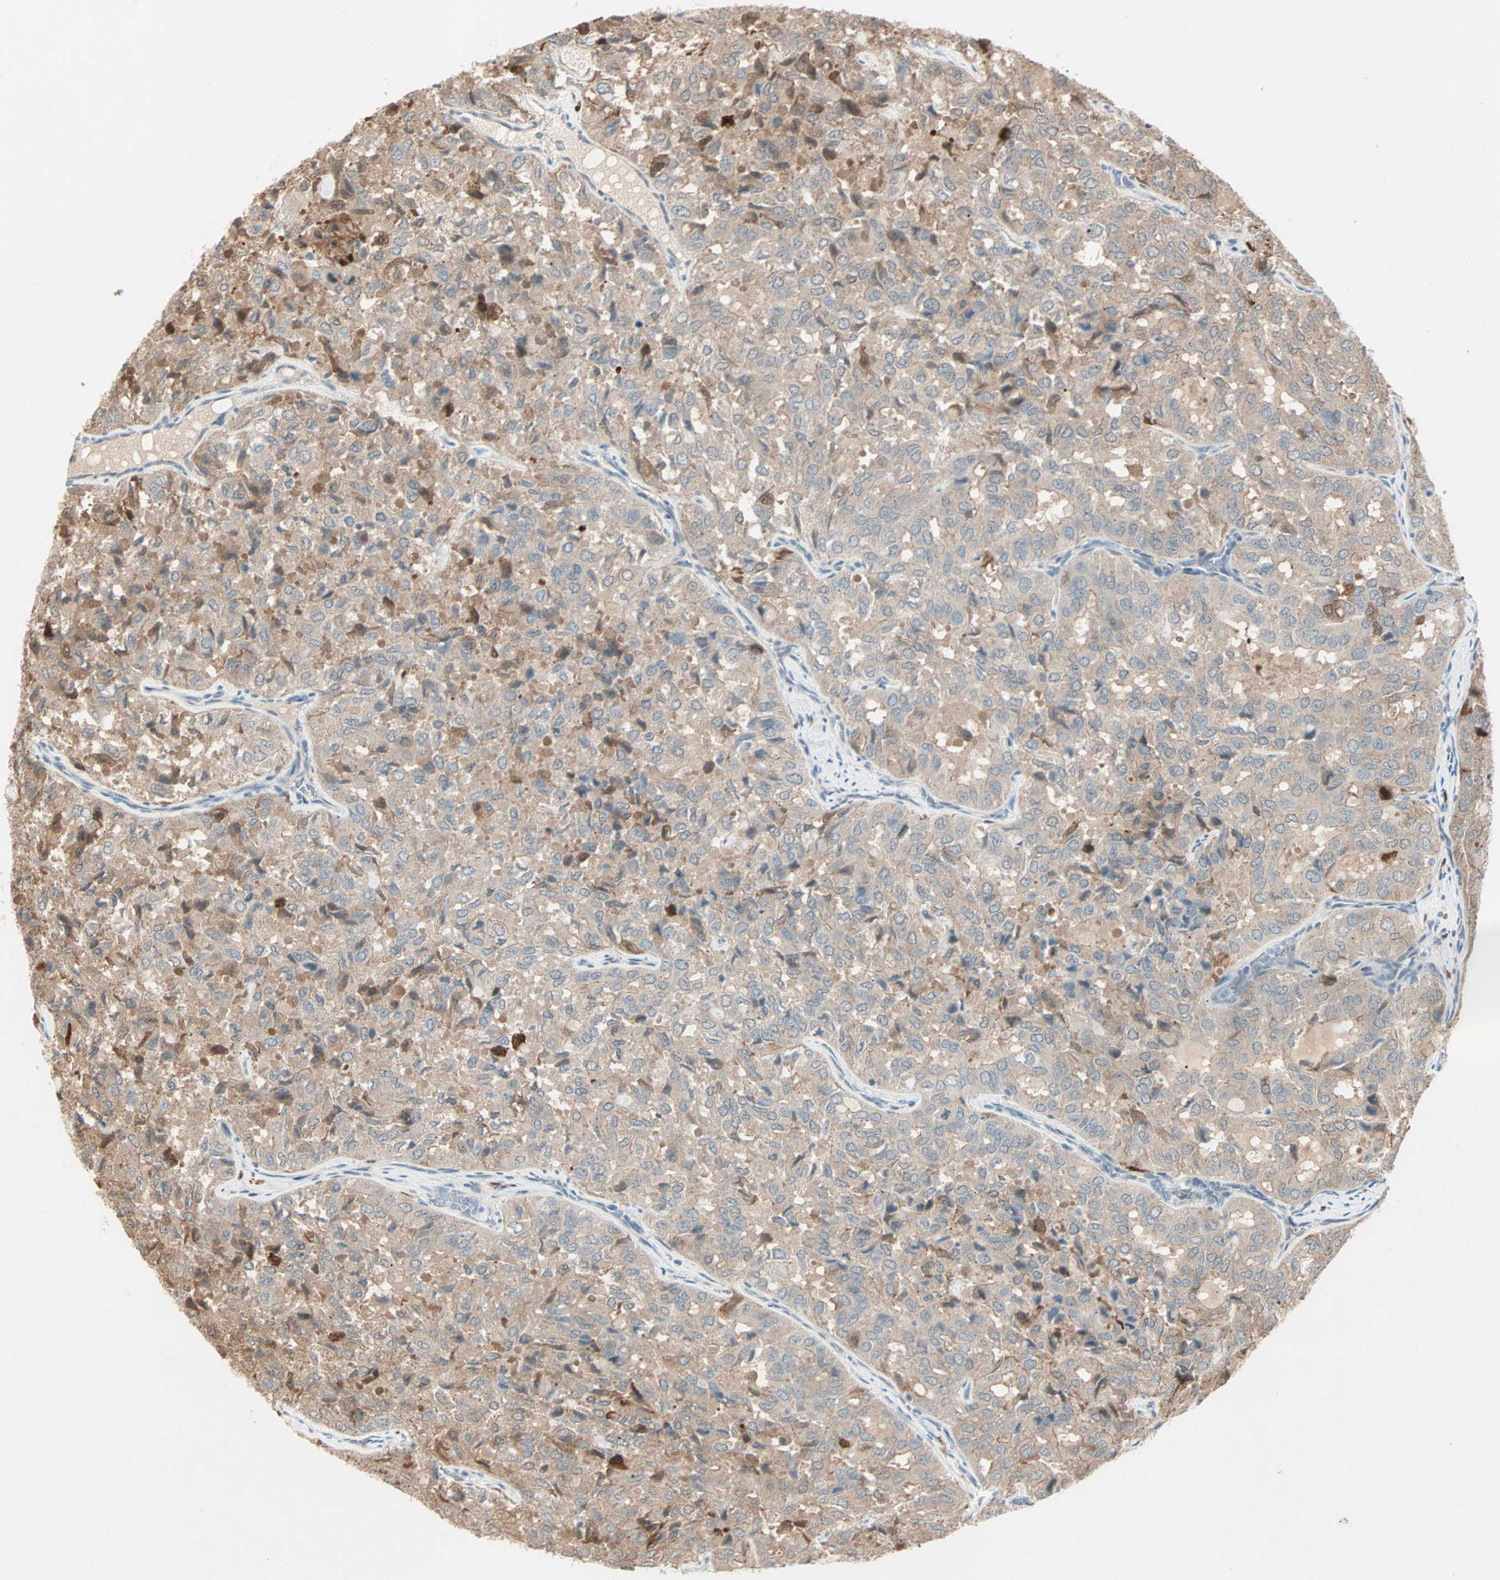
{"staining": {"intensity": "moderate", "quantity": ">75%", "location": "cytoplasmic/membranous"}, "tissue": "thyroid cancer", "cell_type": "Tumor cells", "image_type": "cancer", "snomed": [{"axis": "morphology", "description": "Follicular adenoma carcinoma, NOS"}, {"axis": "topography", "description": "Thyroid gland"}], "caption": "Immunohistochemistry histopathology image of human thyroid cancer (follicular adenoma carcinoma) stained for a protein (brown), which reveals medium levels of moderate cytoplasmic/membranous positivity in approximately >75% of tumor cells.", "gene": "RTL6", "patient": {"sex": "male", "age": 75}}